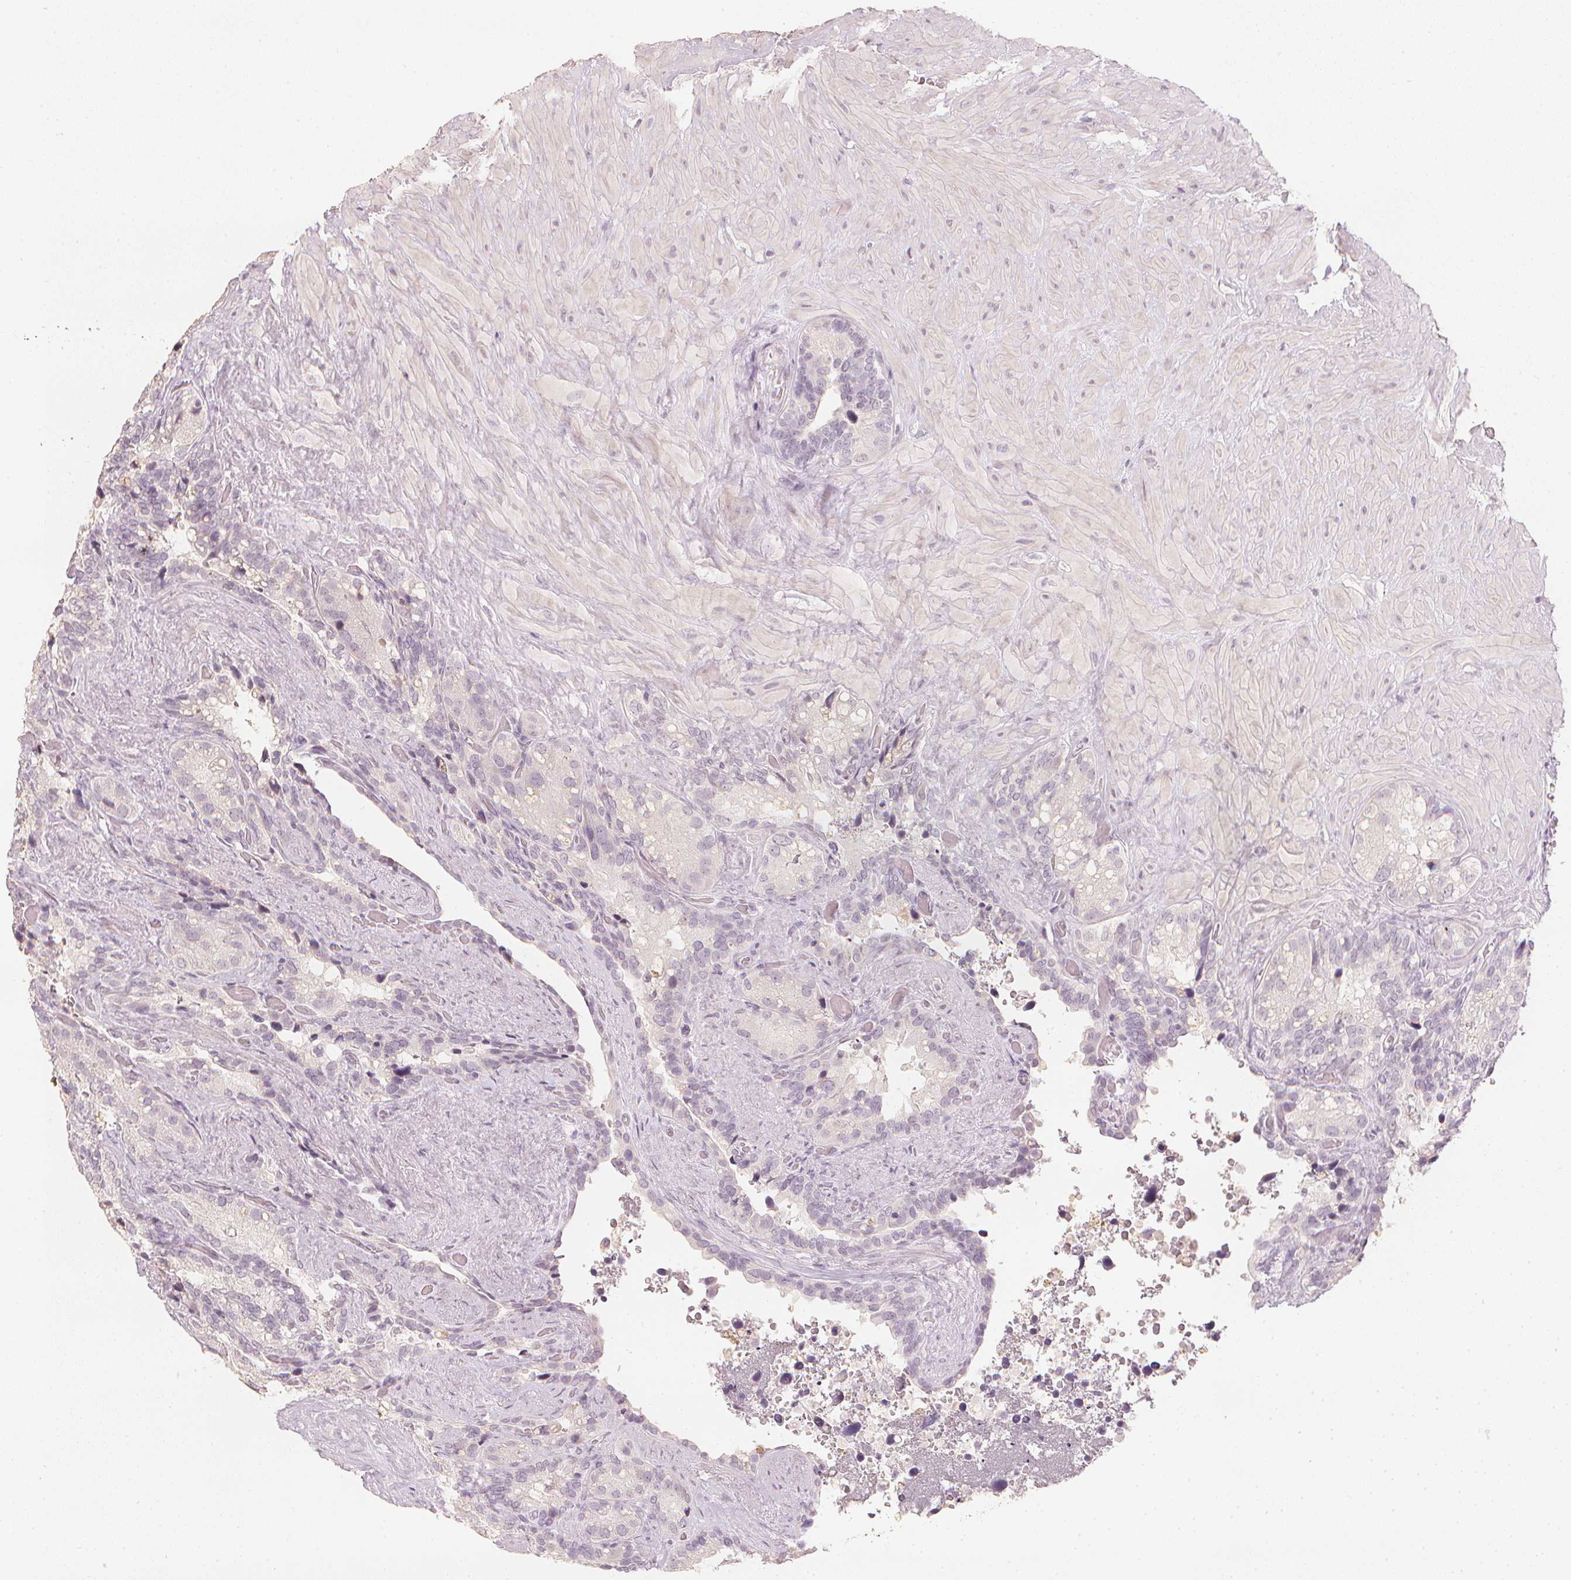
{"staining": {"intensity": "negative", "quantity": "none", "location": "none"}, "tissue": "seminal vesicle", "cell_type": "Glandular cells", "image_type": "normal", "snomed": [{"axis": "morphology", "description": "Normal tissue, NOS"}, {"axis": "topography", "description": "Seminal veicle"}], "caption": "Immunohistochemistry (IHC) micrograph of benign seminal vesicle: seminal vesicle stained with DAB (3,3'-diaminobenzidine) demonstrates no significant protein positivity in glandular cells. (DAB (3,3'-diaminobenzidine) immunohistochemistry, high magnification).", "gene": "CALB1", "patient": {"sex": "male", "age": 60}}